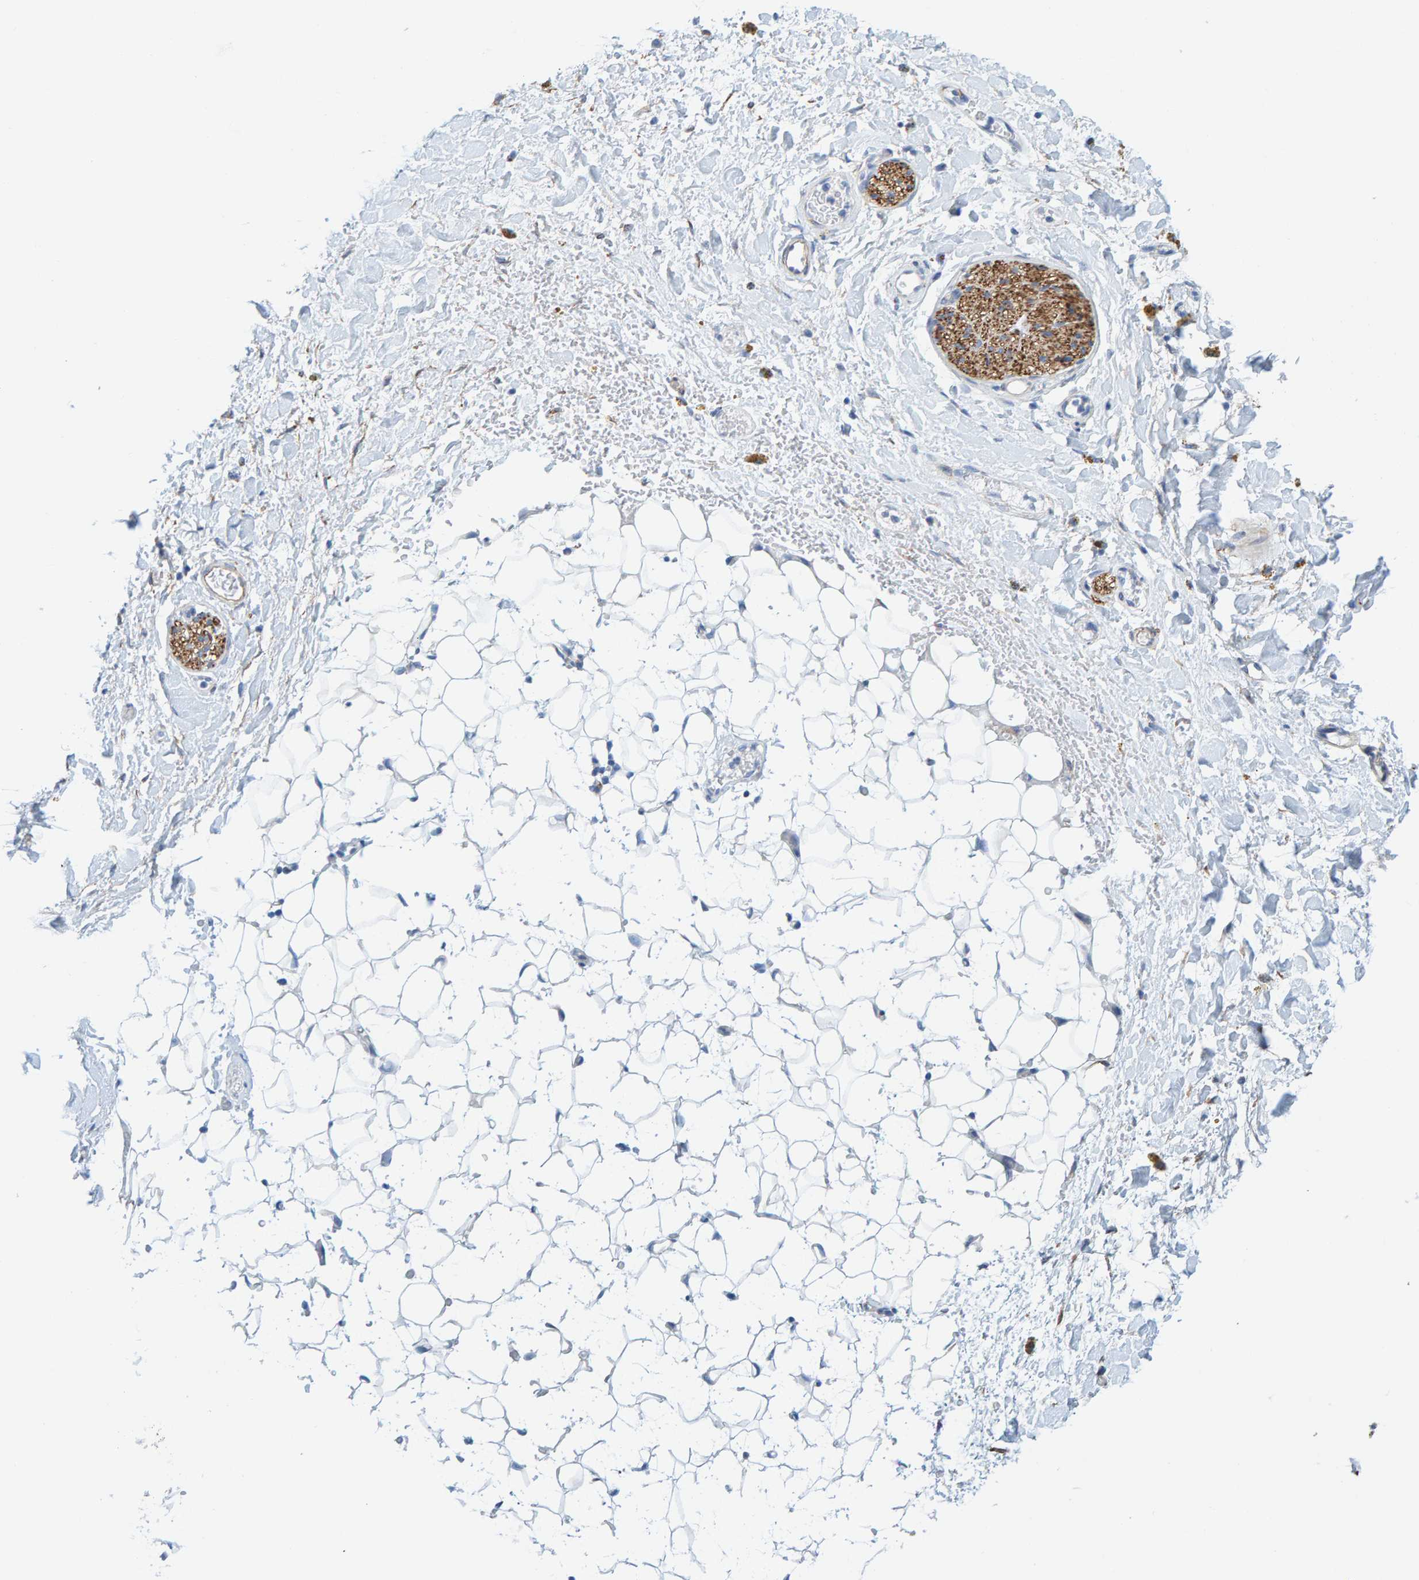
{"staining": {"intensity": "negative", "quantity": "none", "location": "none"}, "tissue": "adipose tissue", "cell_type": "Adipocytes", "image_type": "normal", "snomed": [{"axis": "morphology", "description": "Normal tissue, NOS"}, {"axis": "topography", "description": "Kidney"}, {"axis": "topography", "description": "Peripheral nerve tissue"}], "caption": "Immunohistochemical staining of benign human adipose tissue reveals no significant positivity in adipocytes.", "gene": "MAP1B", "patient": {"sex": "male", "age": 7}}